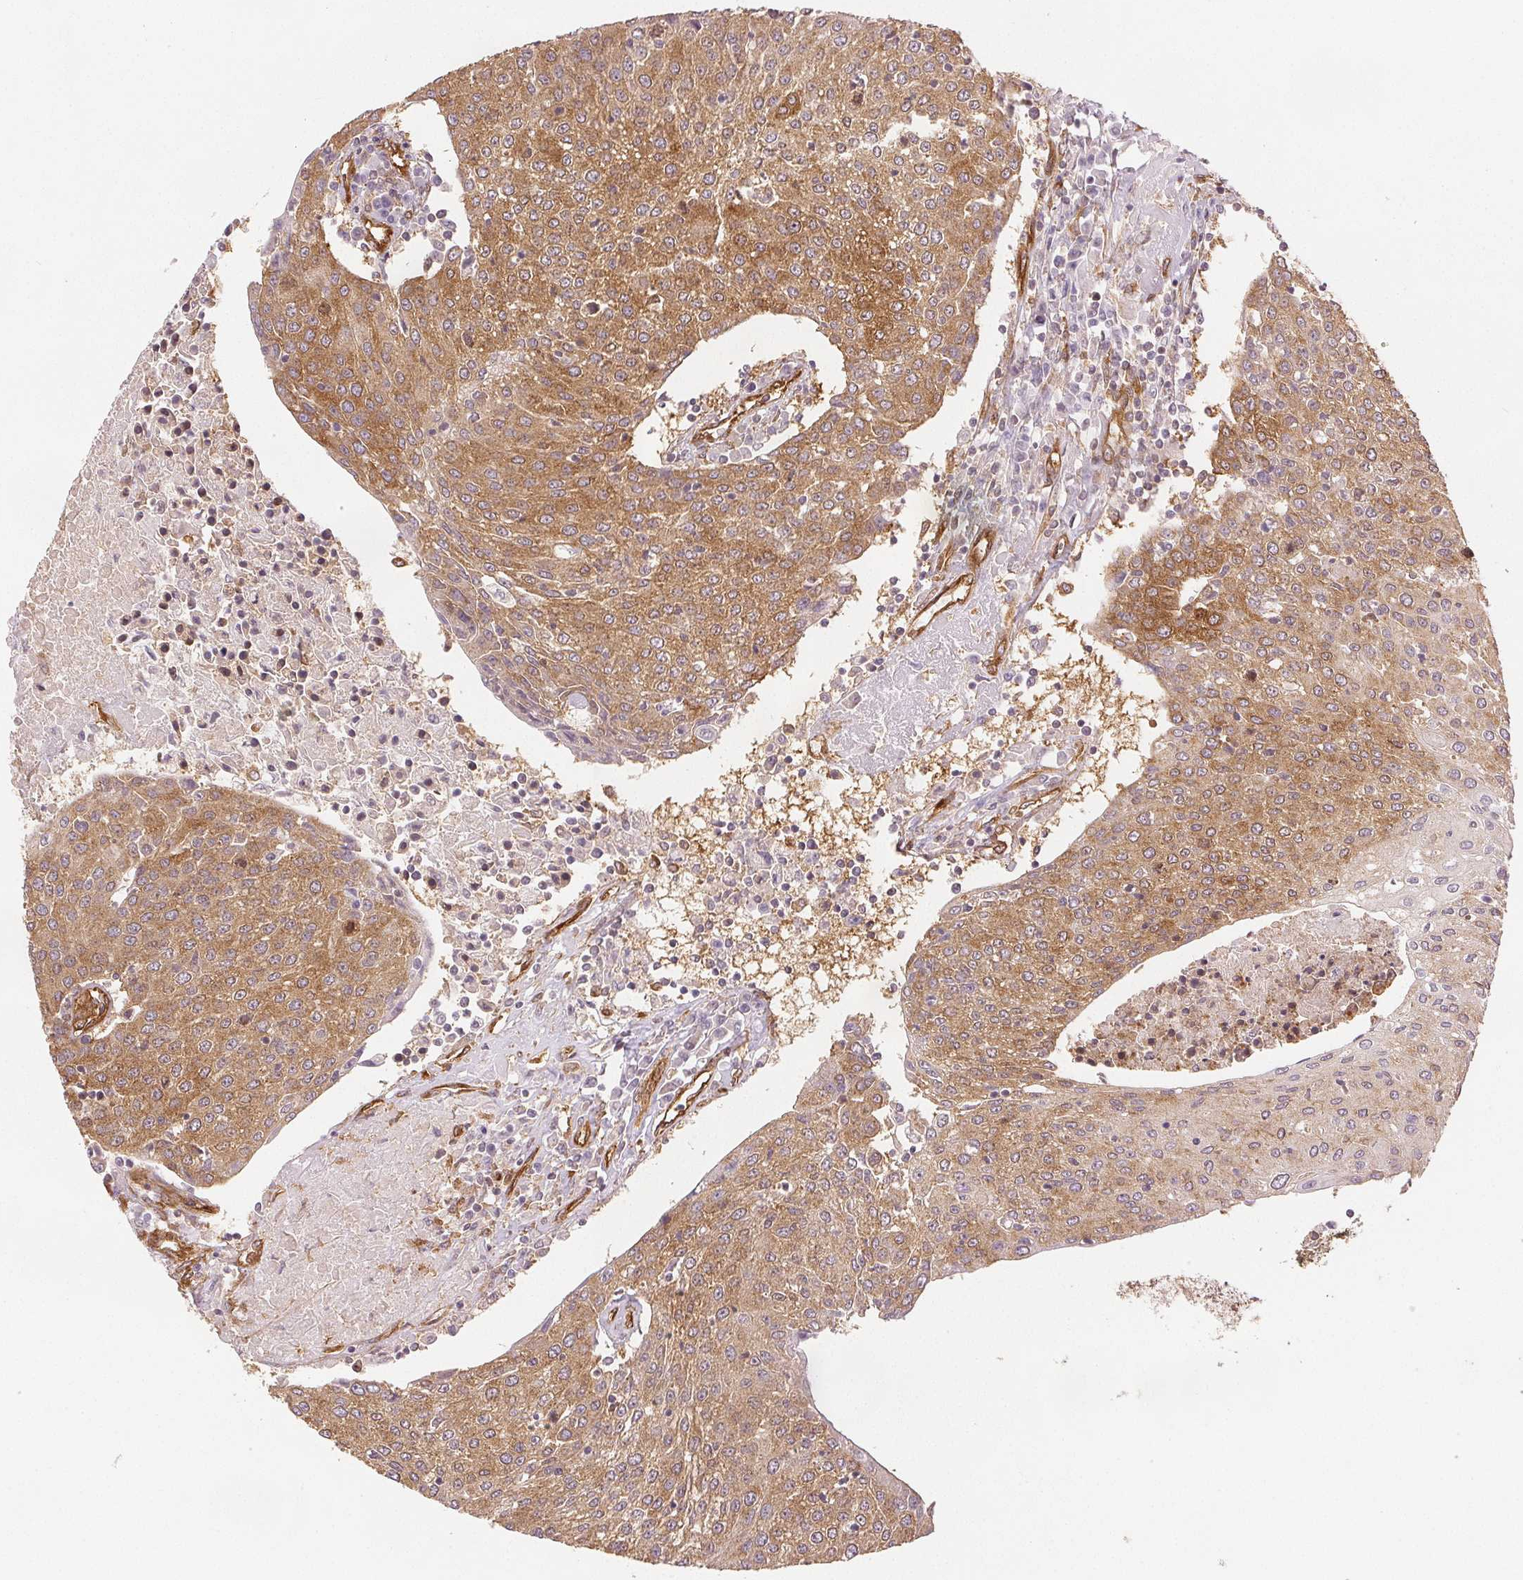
{"staining": {"intensity": "moderate", "quantity": ">75%", "location": "cytoplasmic/membranous"}, "tissue": "urothelial cancer", "cell_type": "Tumor cells", "image_type": "cancer", "snomed": [{"axis": "morphology", "description": "Urothelial carcinoma, High grade"}, {"axis": "topography", "description": "Urinary bladder"}], "caption": "Urothelial cancer was stained to show a protein in brown. There is medium levels of moderate cytoplasmic/membranous staining in approximately >75% of tumor cells. The staining is performed using DAB brown chromogen to label protein expression. The nuclei are counter-stained blue using hematoxylin.", "gene": "DIAPH2", "patient": {"sex": "female", "age": 85}}